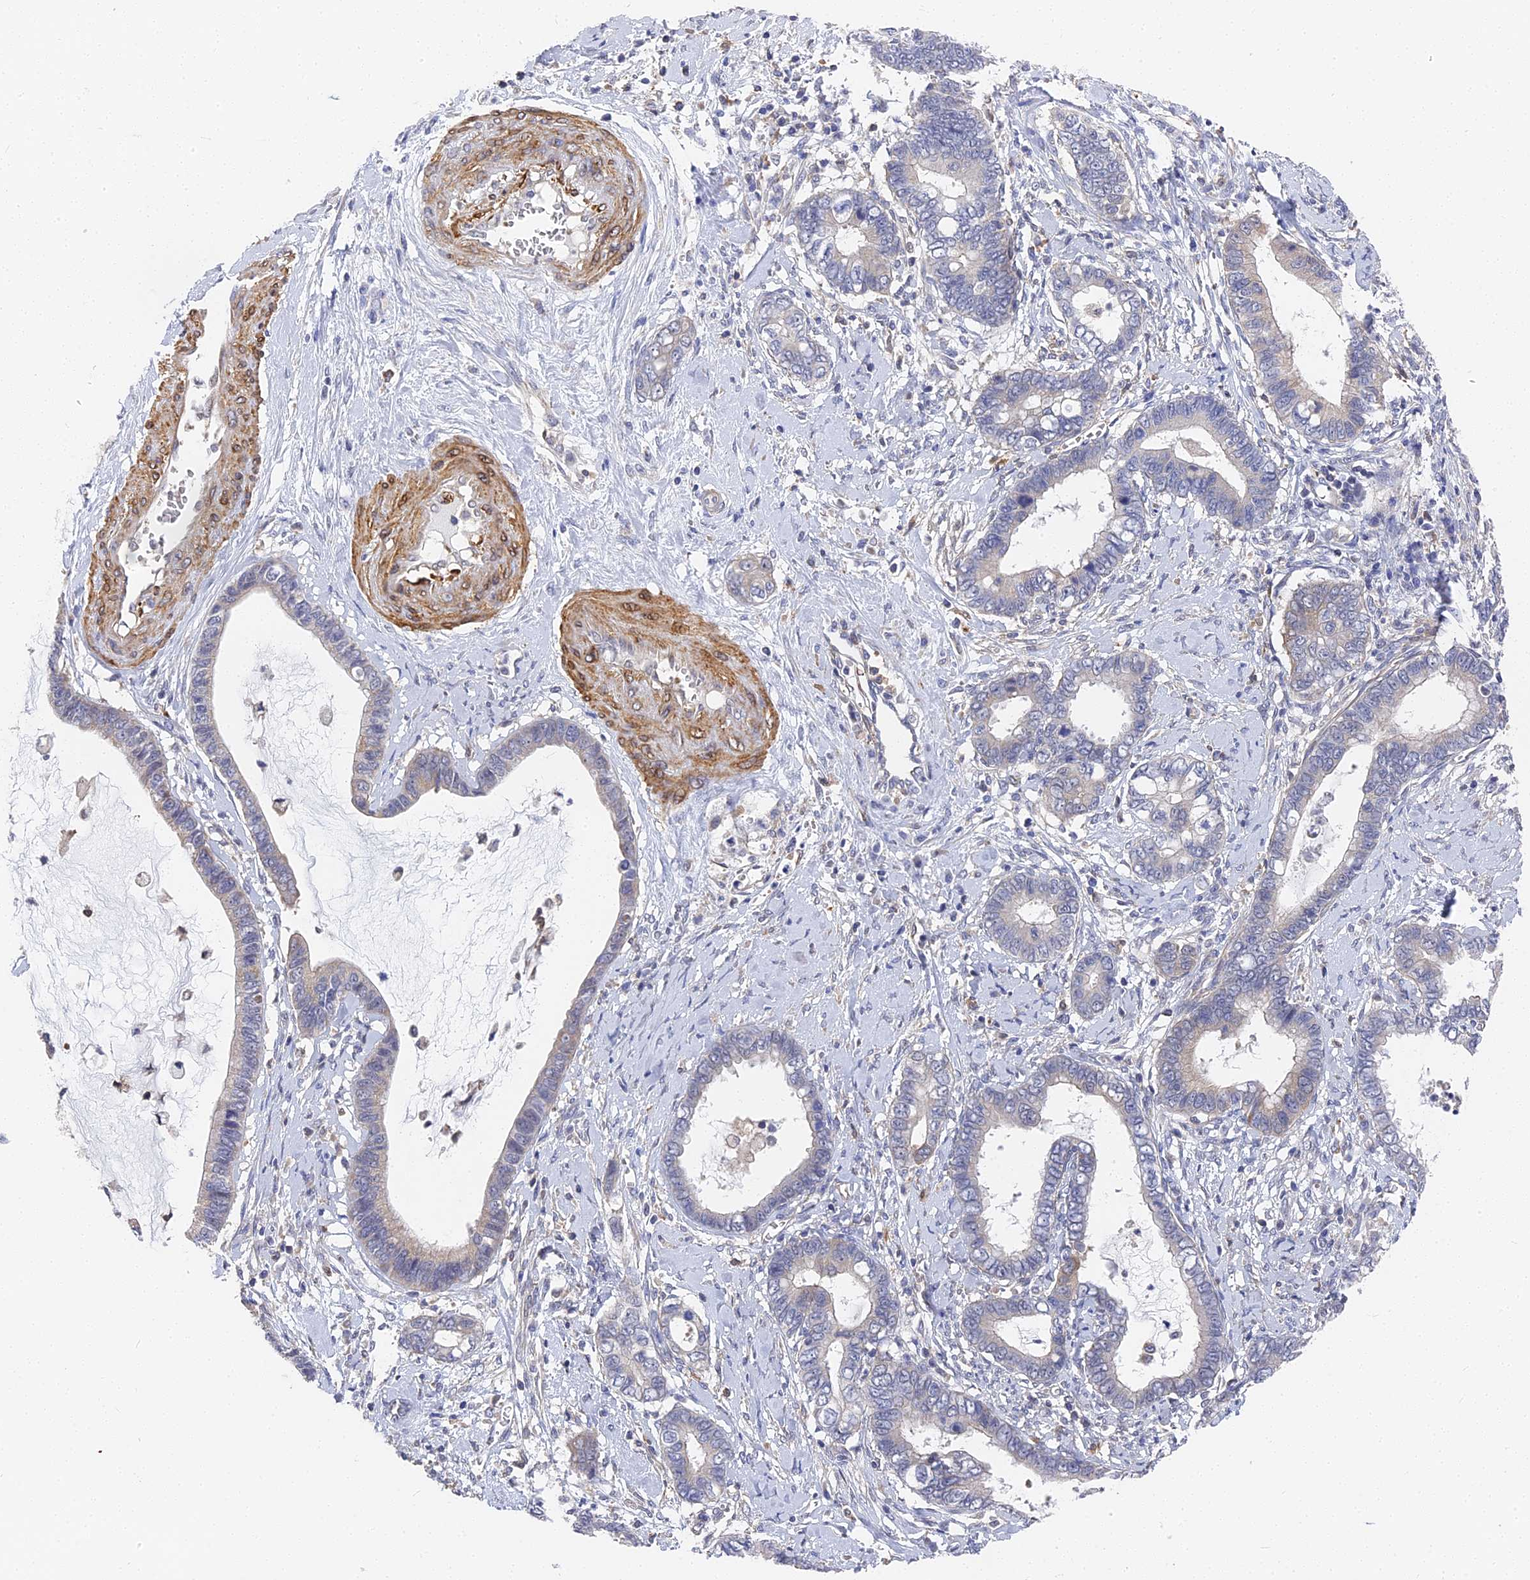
{"staining": {"intensity": "negative", "quantity": "none", "location": "none"}, "tissue": "cervical cancer", "cell_type": "Tumor cells", "image_type": "cancer", "snomed": [{"axis": "morphology", "description": "Adenocarcinoma, NOS"}, {"axis": "topography", "description": "Cervix"}], "caption": "High magnification brightfield microscopy of cervical adenocarcinoma stained with DAB (3,3'-diaminobenzidine) (brown) and counterstained with hematoxylin (blue): tumor cells show no significant expression.", "gene": "CCDC113", "patient": {"sex": "female", "age": 44}}